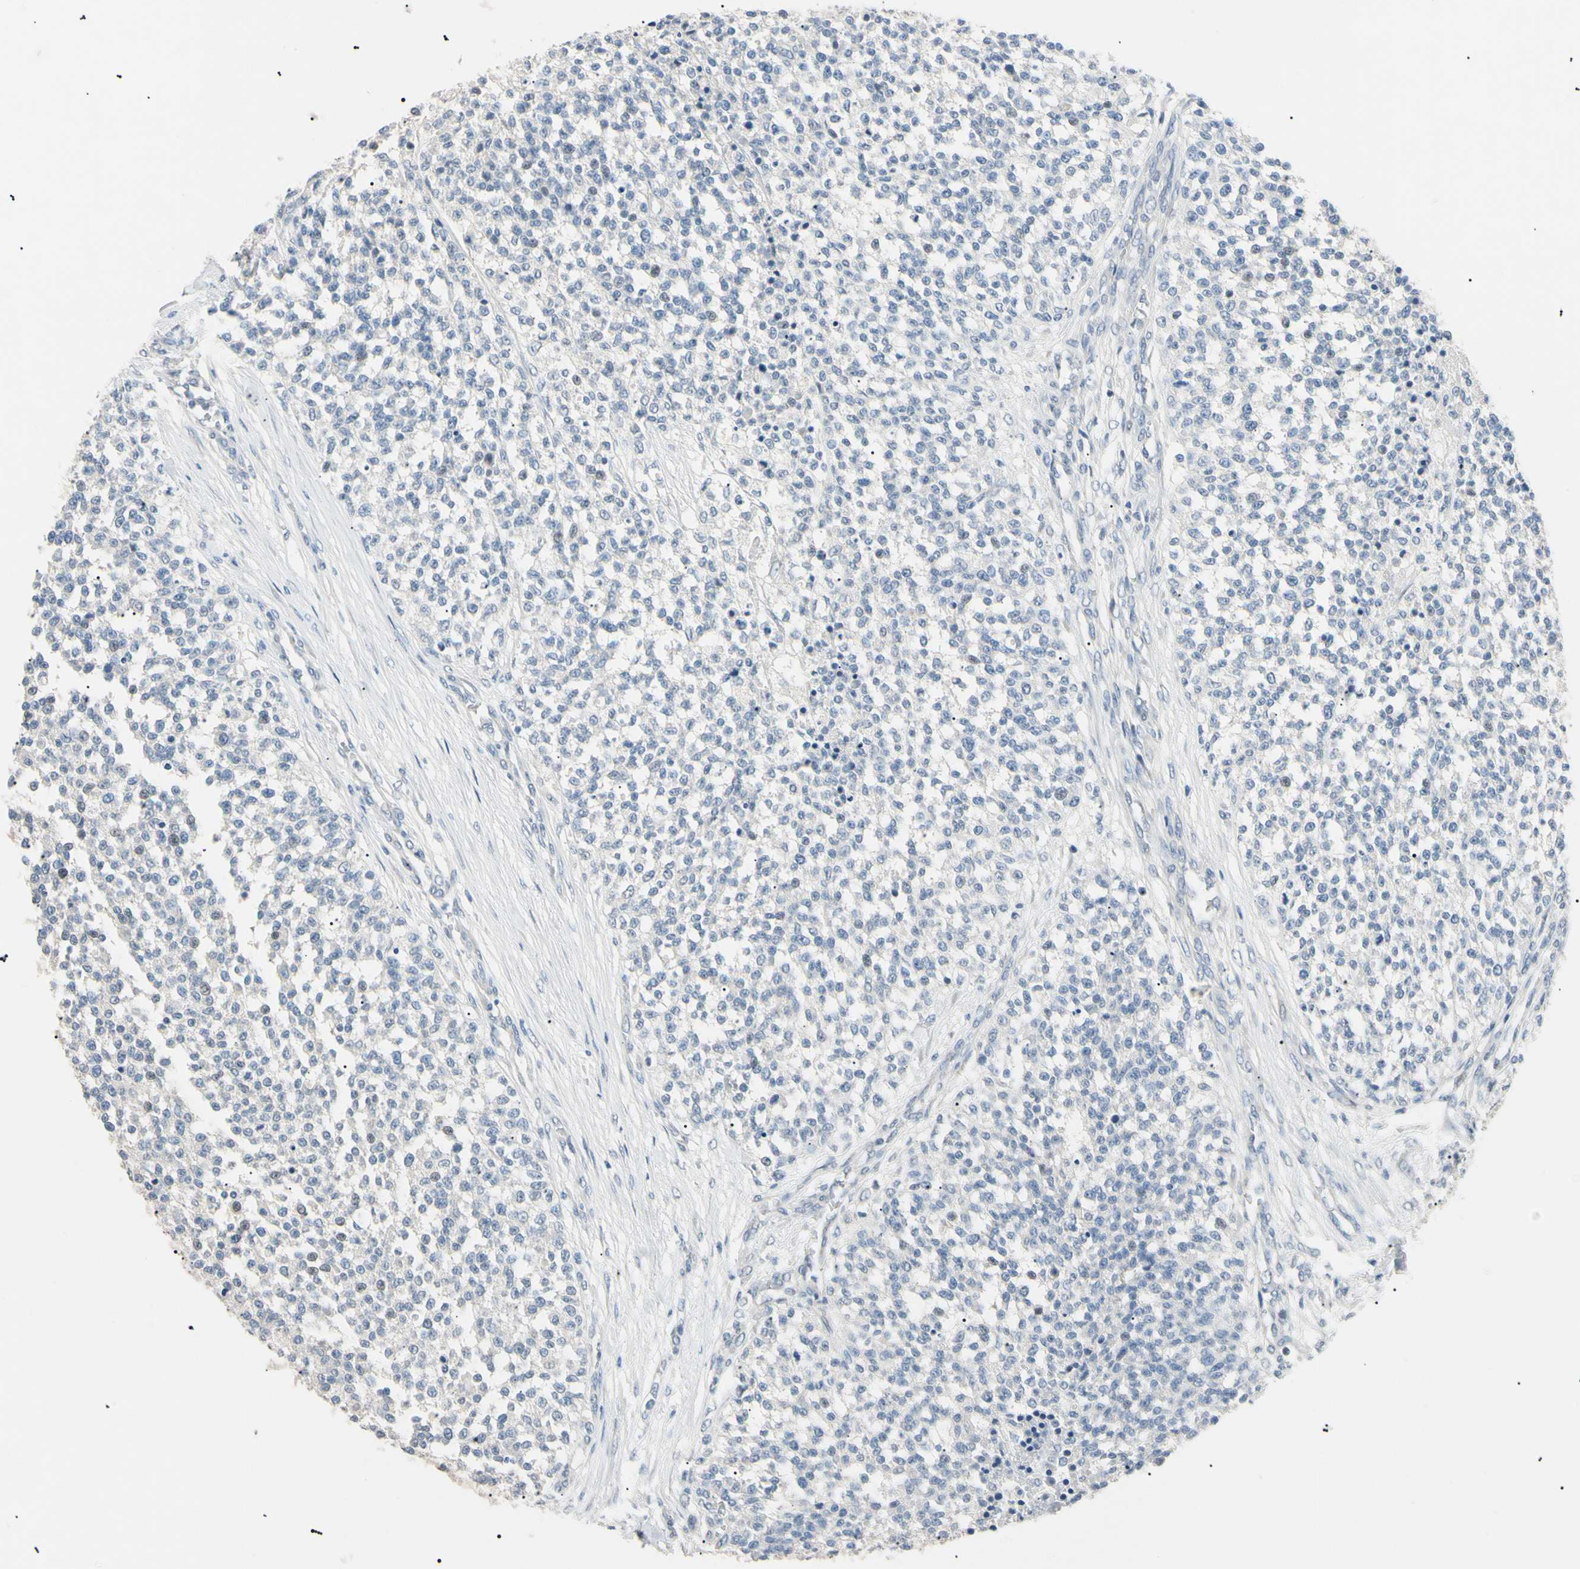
{"staining": {"intensity": "negative", "quantity": "none", "location": "none"}, "tissue": "testis cancer", "cell_type": "Tumor cells", "image_type": "cancer", "snomed": [{"axis": "morphology", "description": "Seminoma, NOS"}, {"axis": "topography", "description": "Testis"}], "caption": "IHC image of testis cancer (seminoma) stained for a protein (brown), which reveals no staining in tumor cells. The staining was performed using DAB to visualize the protein expression in brown, while the nuclei were stained in blue with hematoxylin (Magnification: 20x).", "gene": "CGB3", "patient": {"sex": "male", "age": 59}}